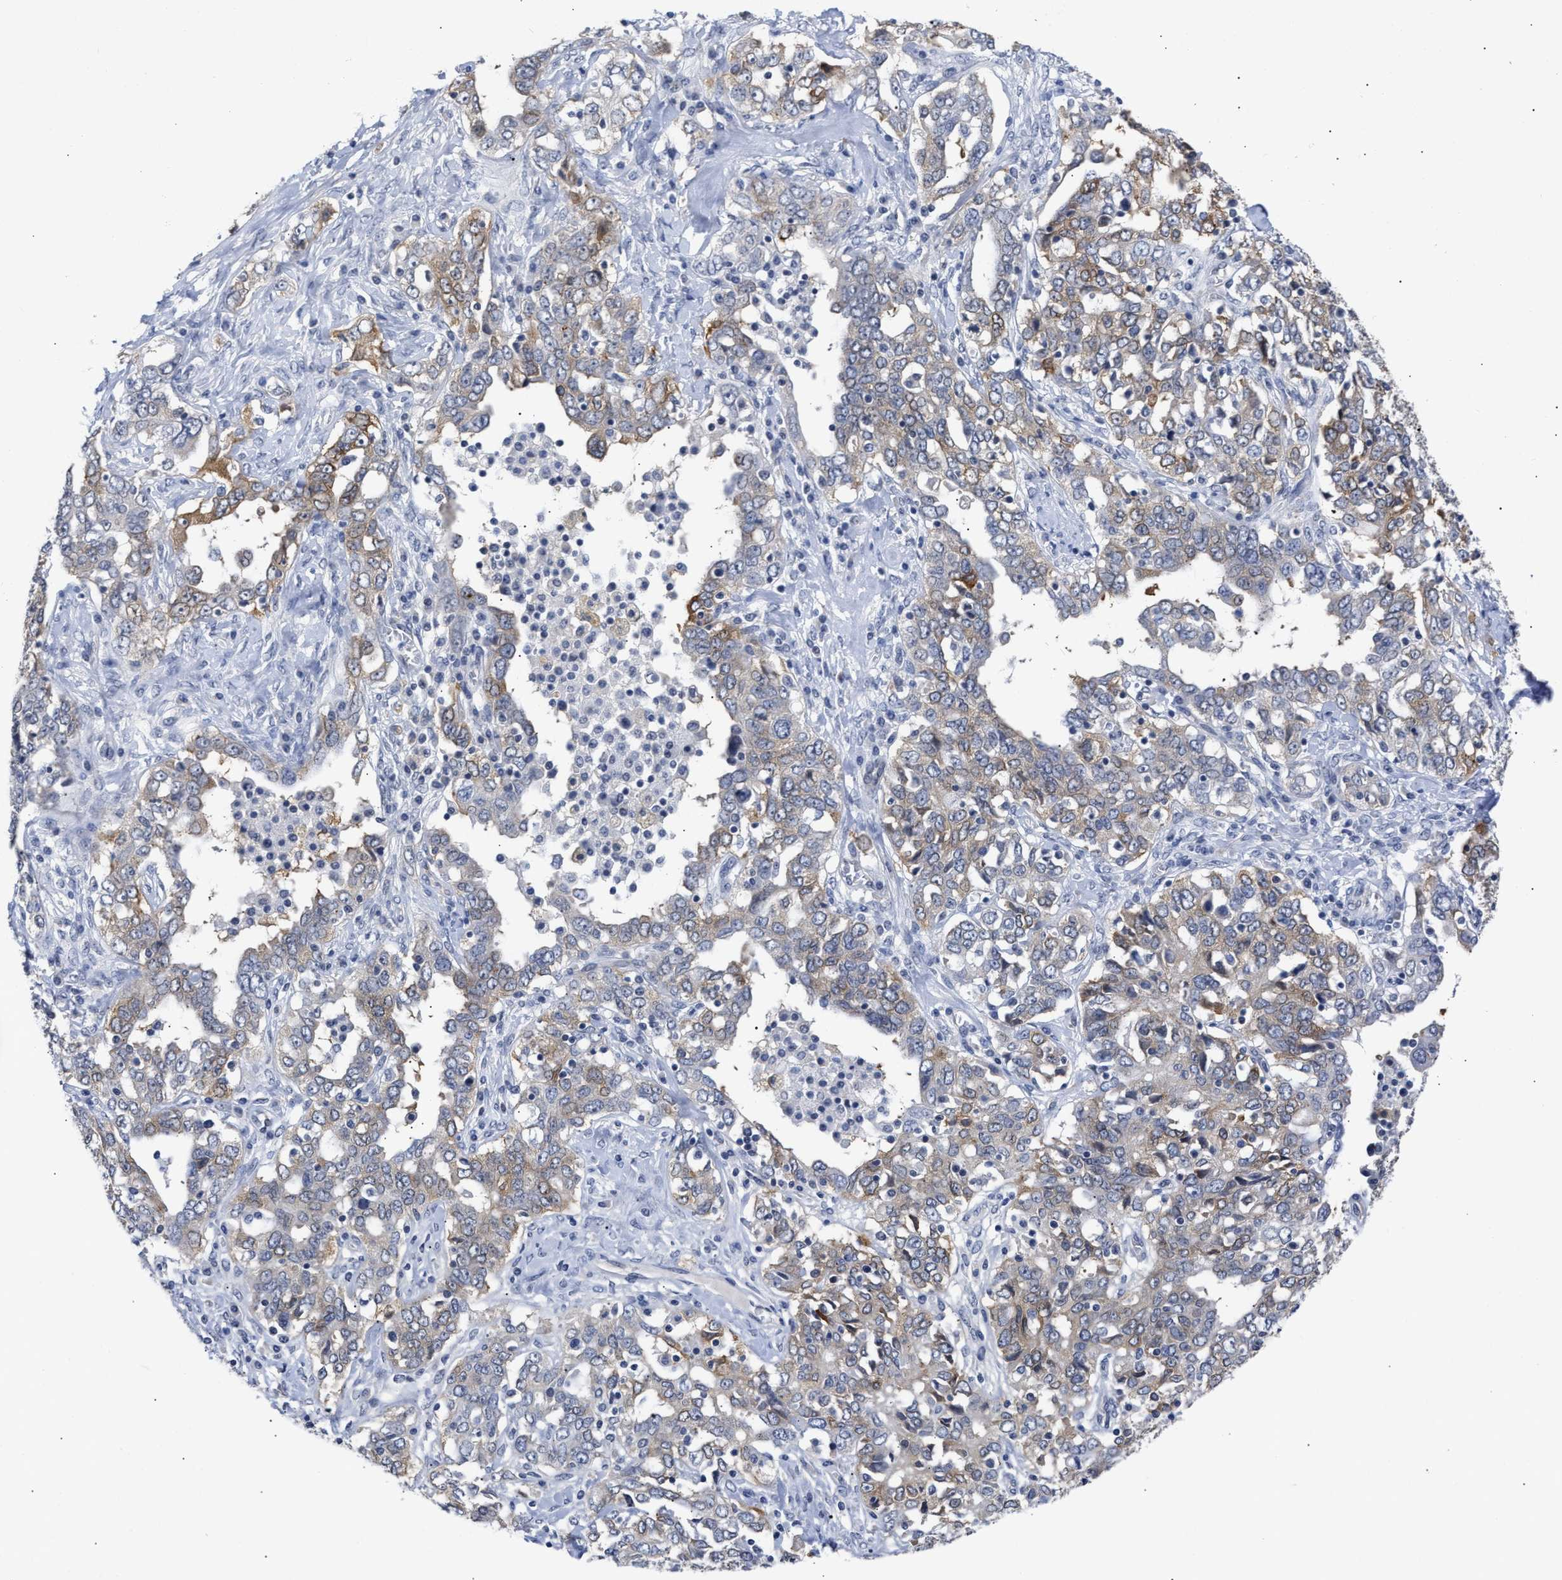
{"staining": {"intensity": "moderate", "quantity": "<25%", "location": "cytoplasmic/membranous"}, "tissue": "ovarian cancer", "cell_type": "Tumor cells", "image_type": "cancer", "snomed": [{"axis": "morphology", "description": "Carcinoma, endometroid"}, {"axis": "topography", "description": "Ovary"}], "caption": "Immunohistochemistry (IHC) (DAB) staining of human ovarian cancer demonstrates moderate cytoplasmic/membranous protein staining in about <25% of tumor cells.", "gene": "AHNAK2", "patient": {"sex": "female", "age": 62}}